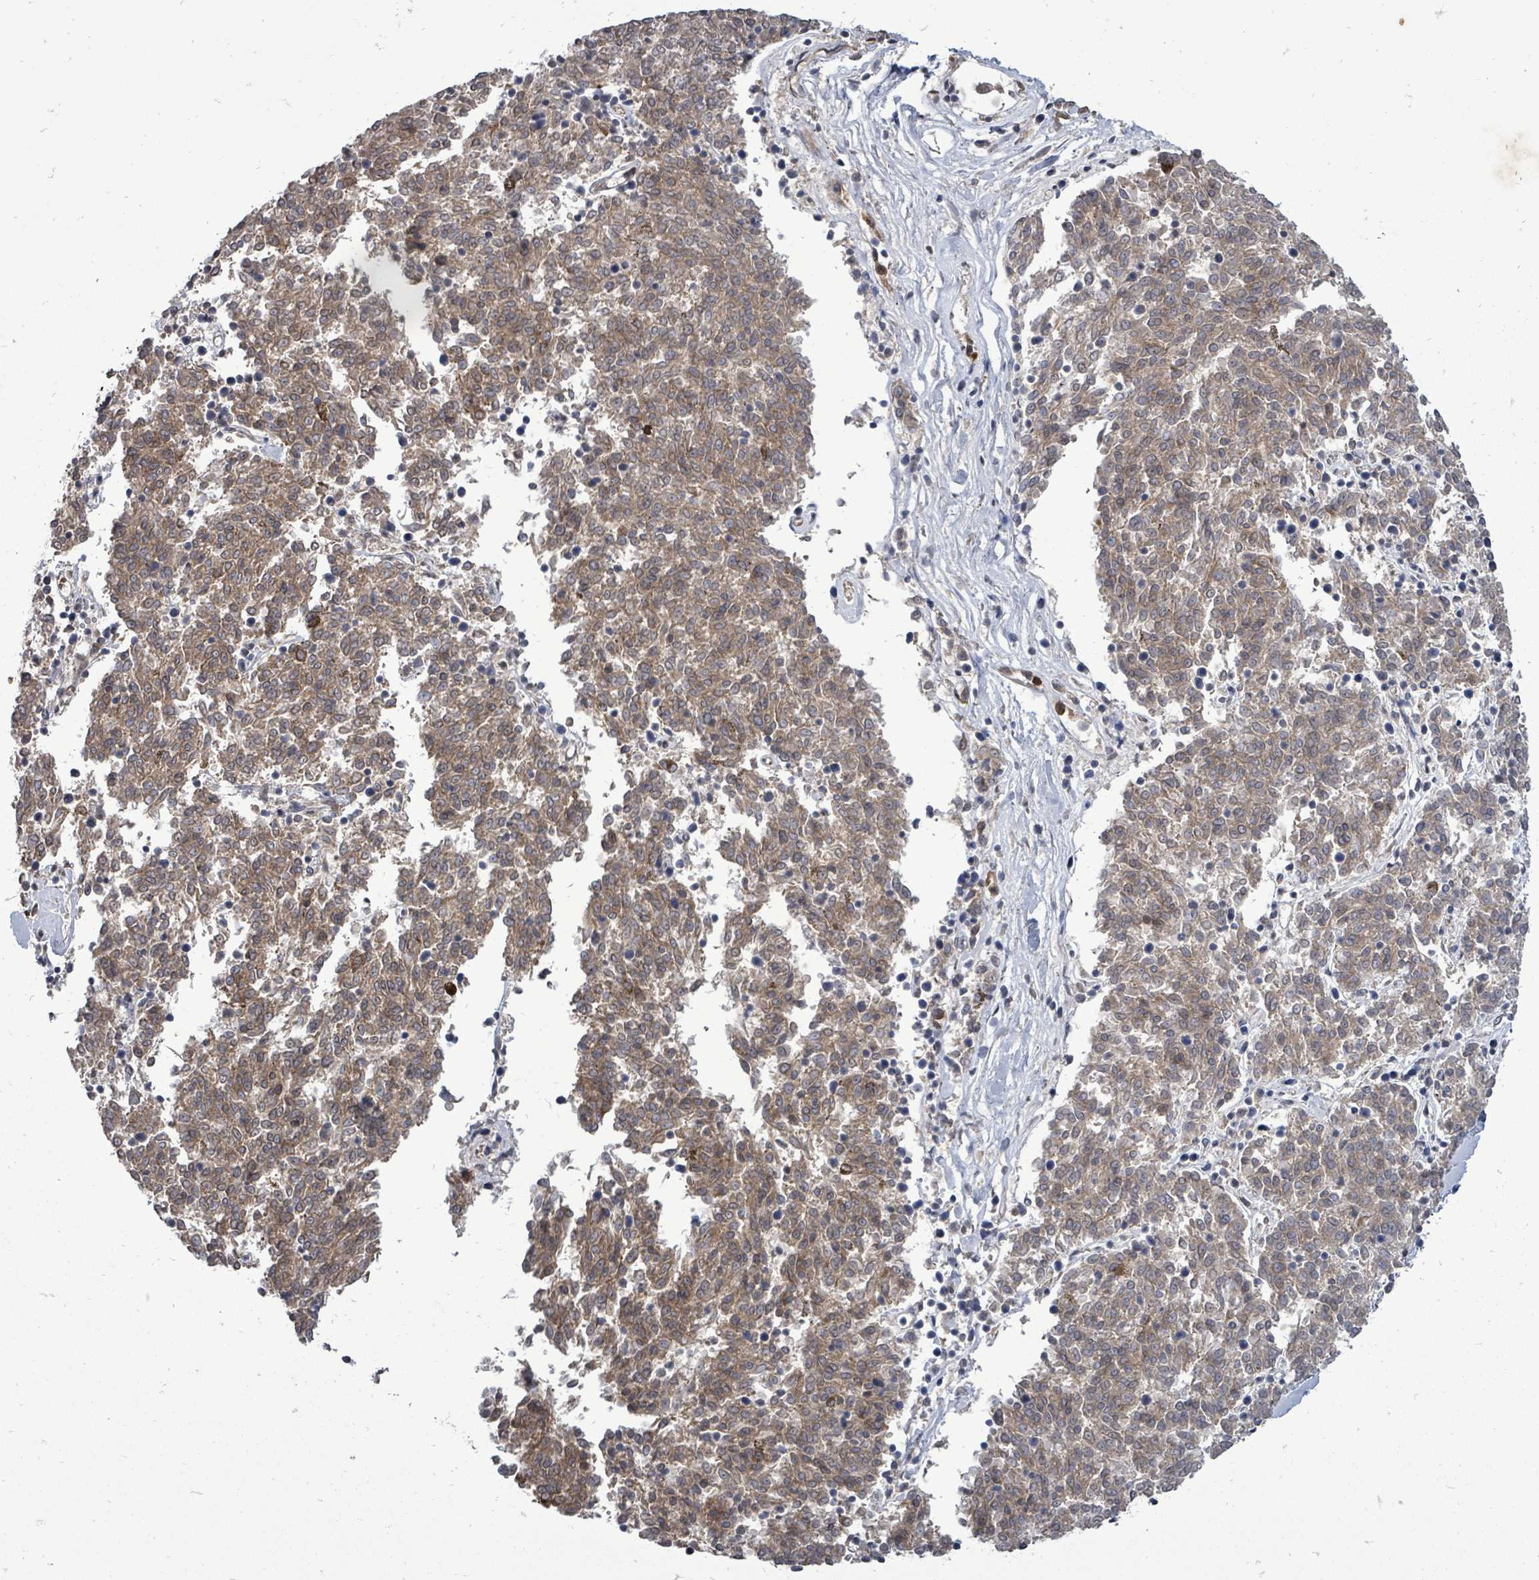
{"staining": {"intensity": "moderate", "quantity": "25%-75%", "location": "cytoplasmic/membranous"}, "tissue": "melanoma", "cell_type": "Tumor cells", "image_type": "cancer", "snomed": [{"axis": "morphology", "description": "Malignant melanoma, NOS"}, {"axis": "topography", "description": "Skin"}], "caption": "Tumor cells demonstrate moderate cytoplasmic/membranous positivity in approximately 25%-75% of cells in malignant melanoma.", "gene": "RALGAPB", "patient": {"sex": "female", "age": 72}}